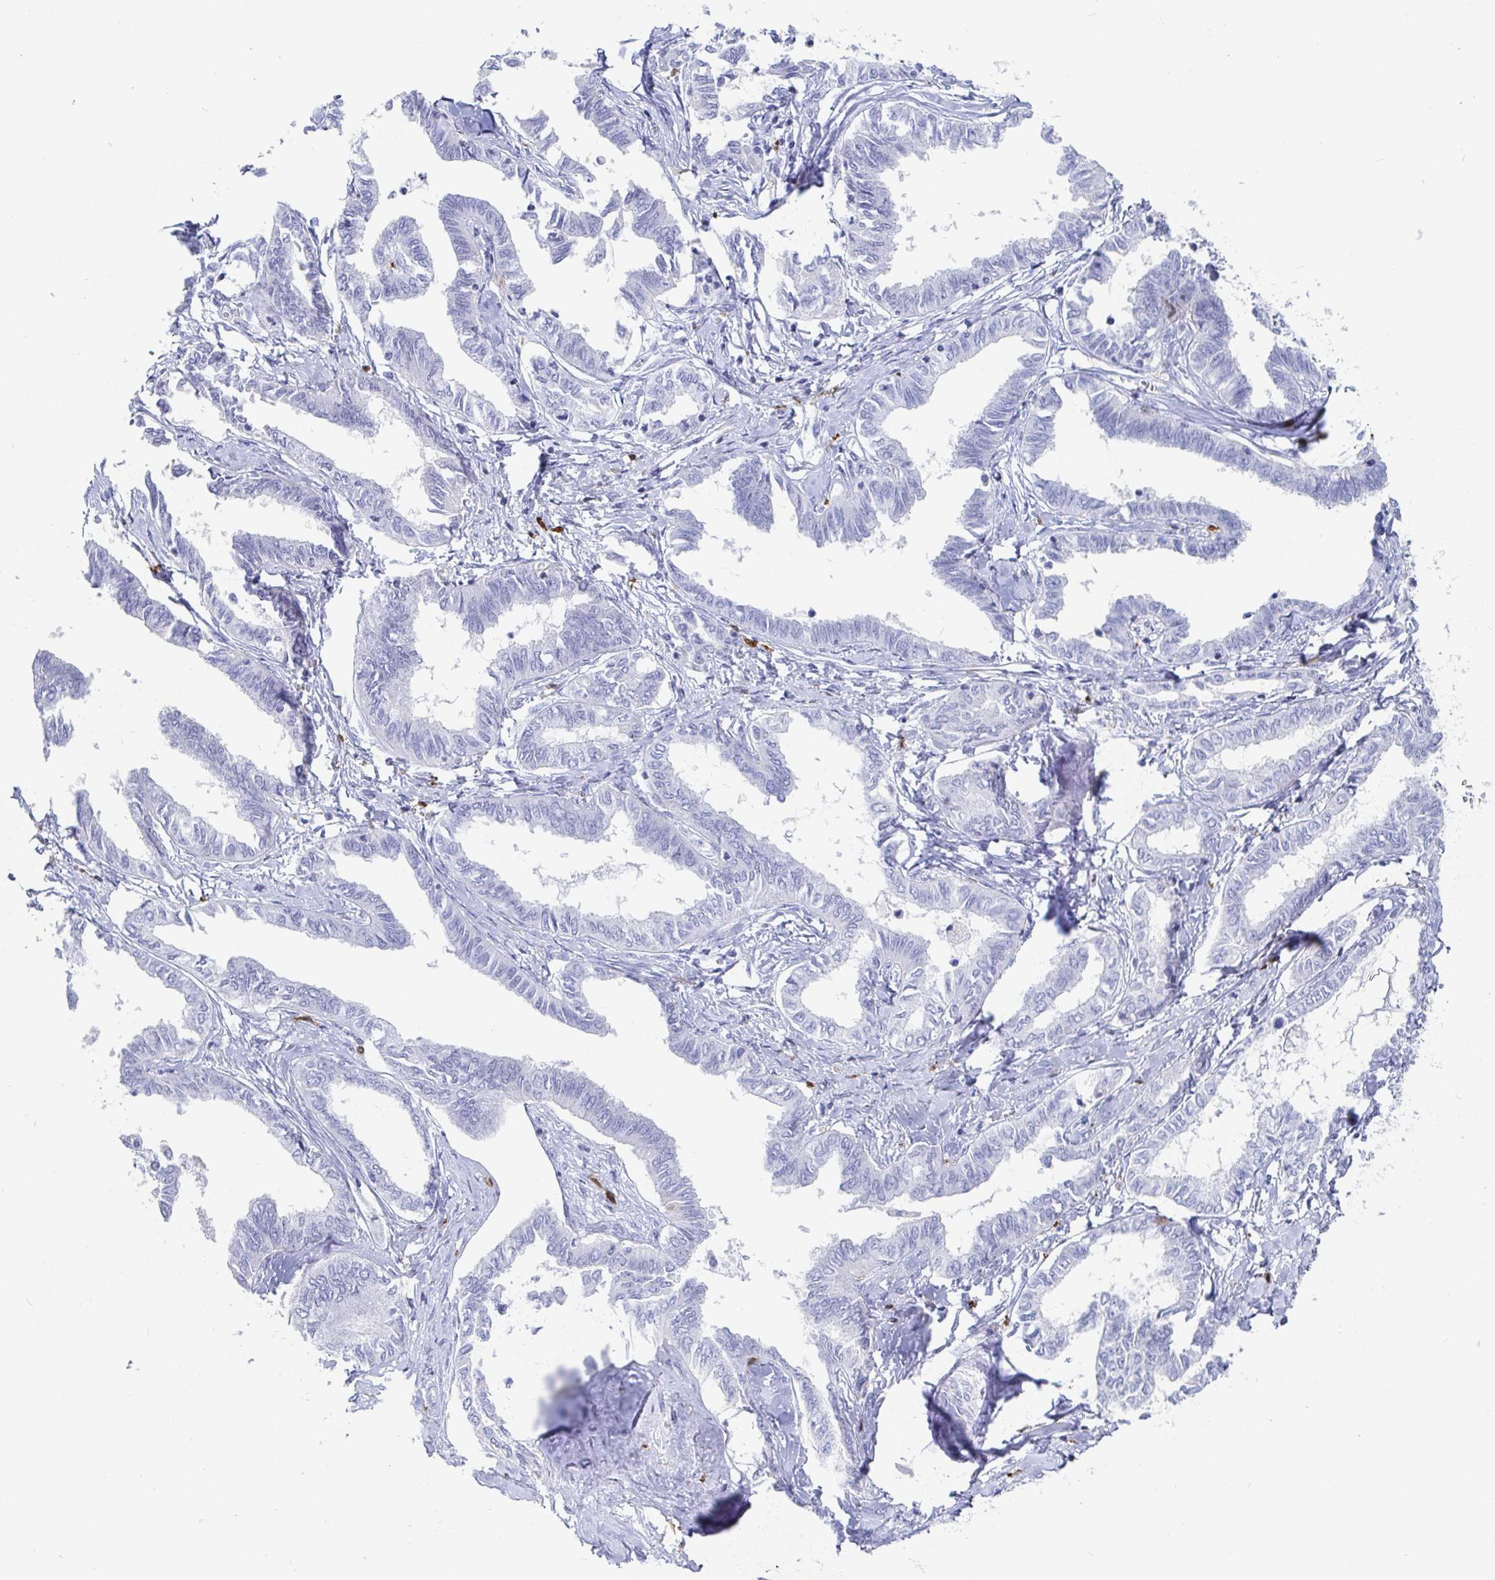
{"staining": {"intensity": "negative", "quantity": "none", "location": "none"}, "tissue": "ovarian cancer", "cell_type": "Tumor cells", "image_type": "cancer", "snomed": [{"axis": "morphology", "description": "Carcinoma, endometroid"}, {"axis": "topography", "description": "Ovary"}], "caption": "Ovarian cancer was stained to show a protein in brown. There is no significant expression in tumor cells.", "gene": "OR2A4", "patient": {"sex": "female", "age": 70}}